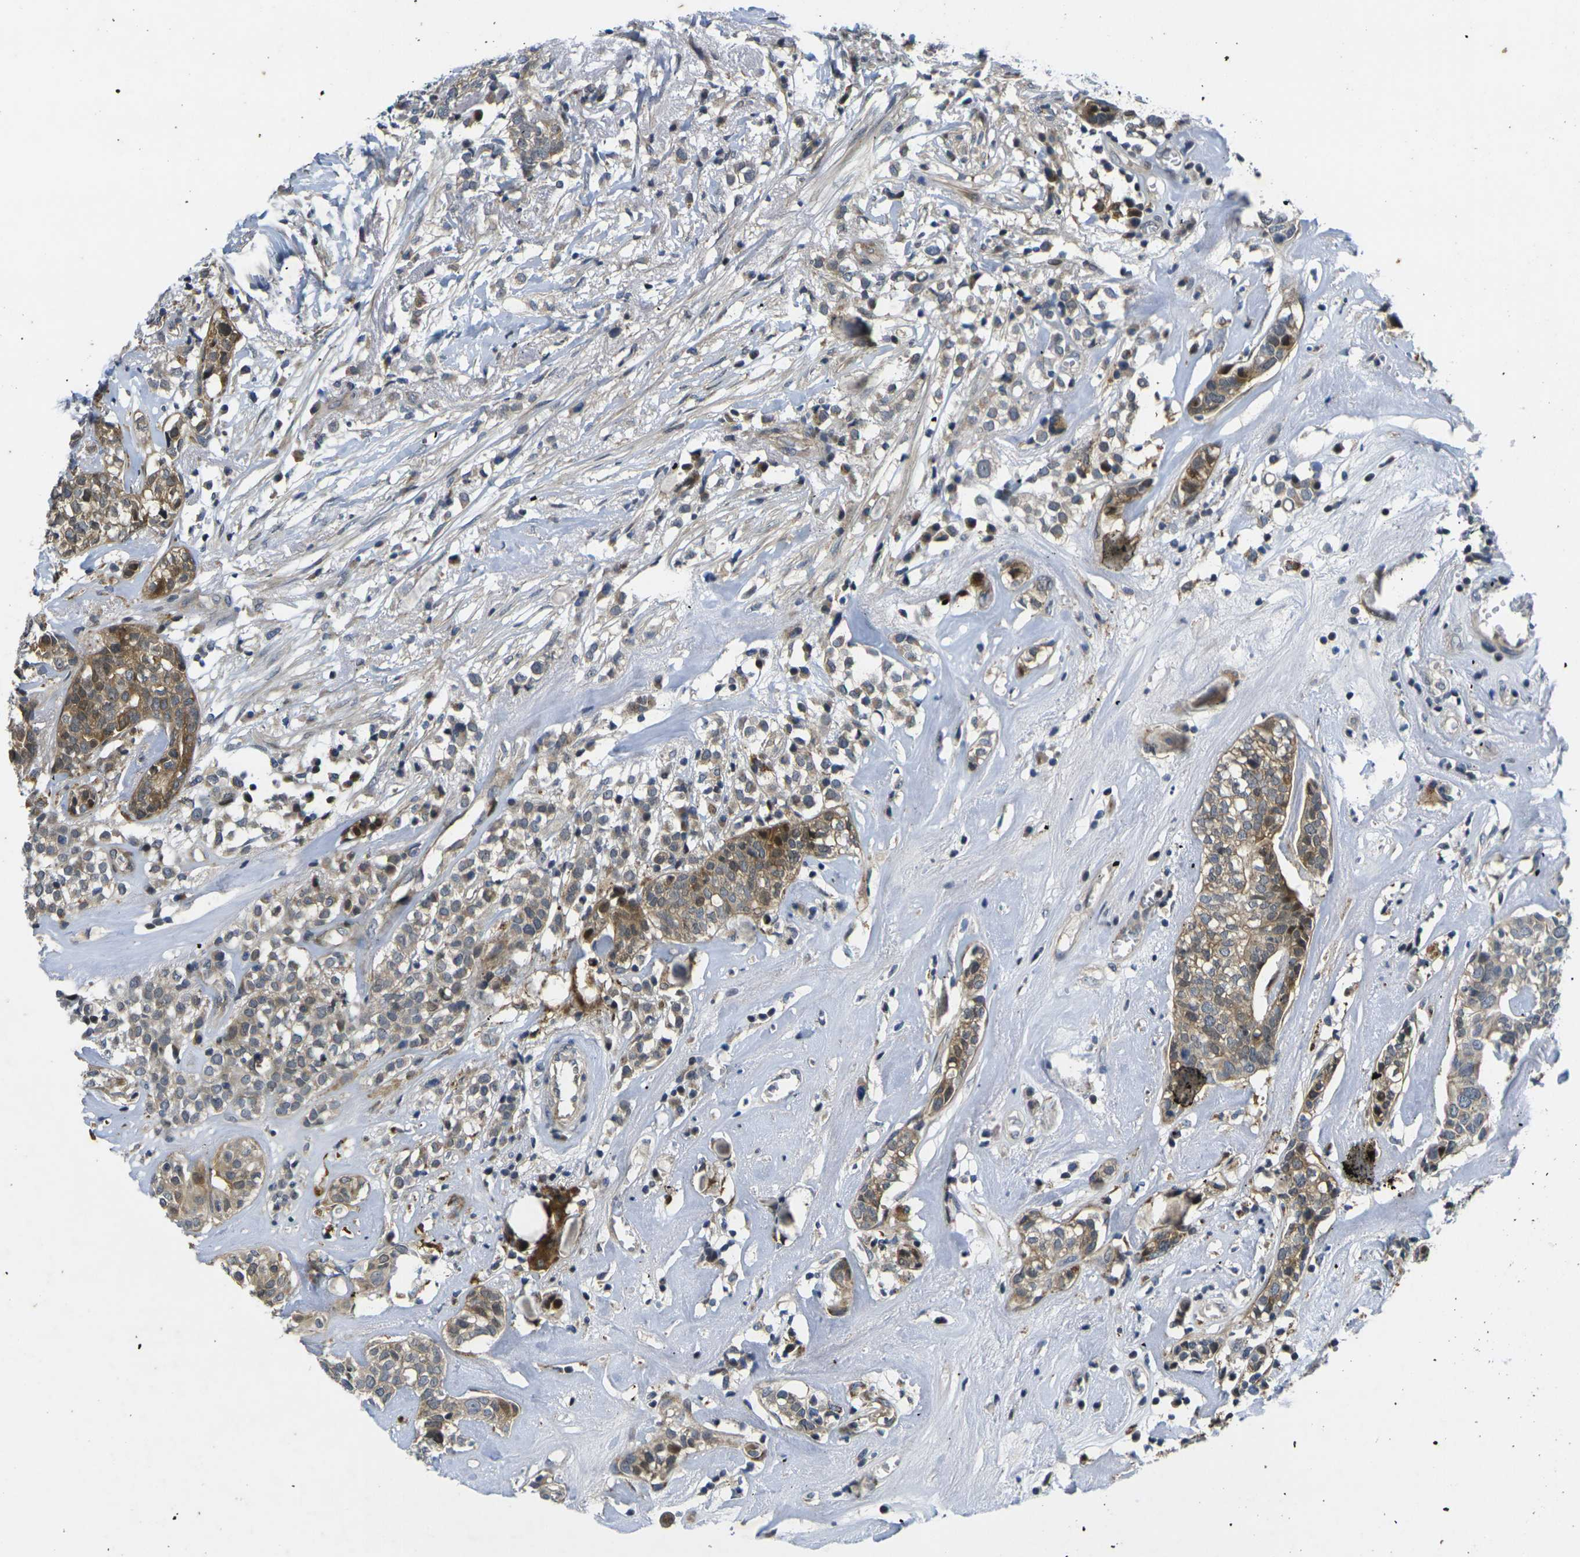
{"staining": {"intensity": "moderate", "quantity": "<25%", "location": "cytoplasmic/membranous,nuclear"}, "tissue": "head and neck cancer", "cell_type": "Tumor cells", "image_type": "cancer", "snomed": [{"axis": "morphology", "description": "Adenocarcinoma, NOS"}, {"axis": "topography", "description": "Salivary gland"}, {"axis": "topography", "description": "Head-Neck"}], "caption": "IHC image of neoplastic tissue: head and neck cancer (adenocarcinoma) stained using immunohistochemistry (IHC) displays low levels of moderate protein expression localized specifically in the cytoplasmic/membranous and nuclear of tumor cells, appearing as a cytoplasmic/membranous and nuclear brown color.", "gene": "ROBO2", "patient": {"sex": "female", "age": 65}}